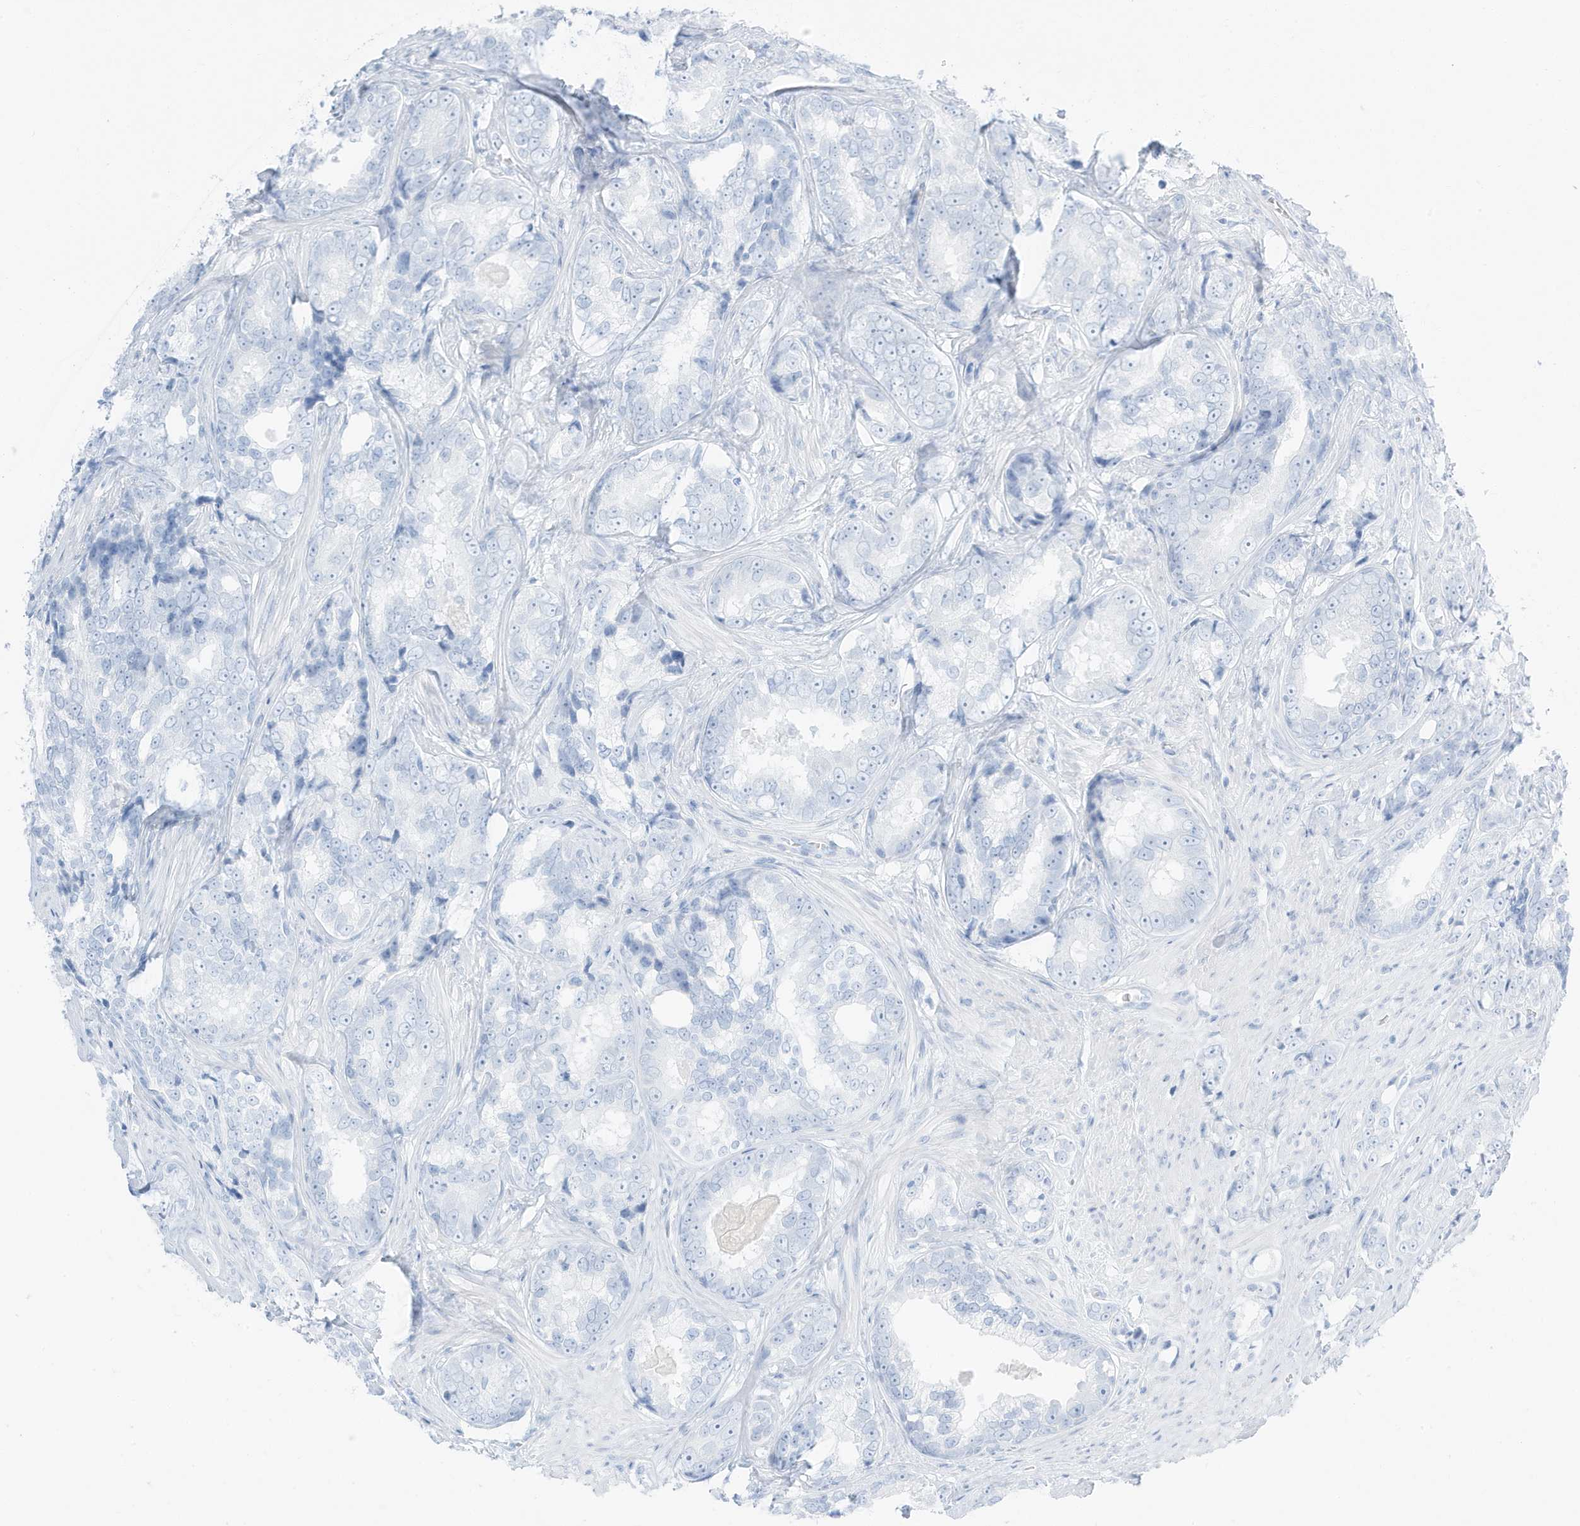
{"staining": {"intensity": "negative", "quantity": "none", "location": "none"}, "tissue": "prostate cancer", "cell_type": "Tumor cells", "image_type": "cancer", "snomed": [{"axis": "morphology", "description": "Adenocarcinoma, High grade"}, {"axis": "topography", "description": "Prostate"}], "caption": "High magnification brightfield microscopy of prostate adenocarcinoma (high-grade) stained with DAB (3,3'-diaminobenzidine) (brown) and counterstained with hematoxylin (blue): tumor cells show no significant expression.", "gene": "SLC22A13", "patient": {"sex": "male", "age": 66}}